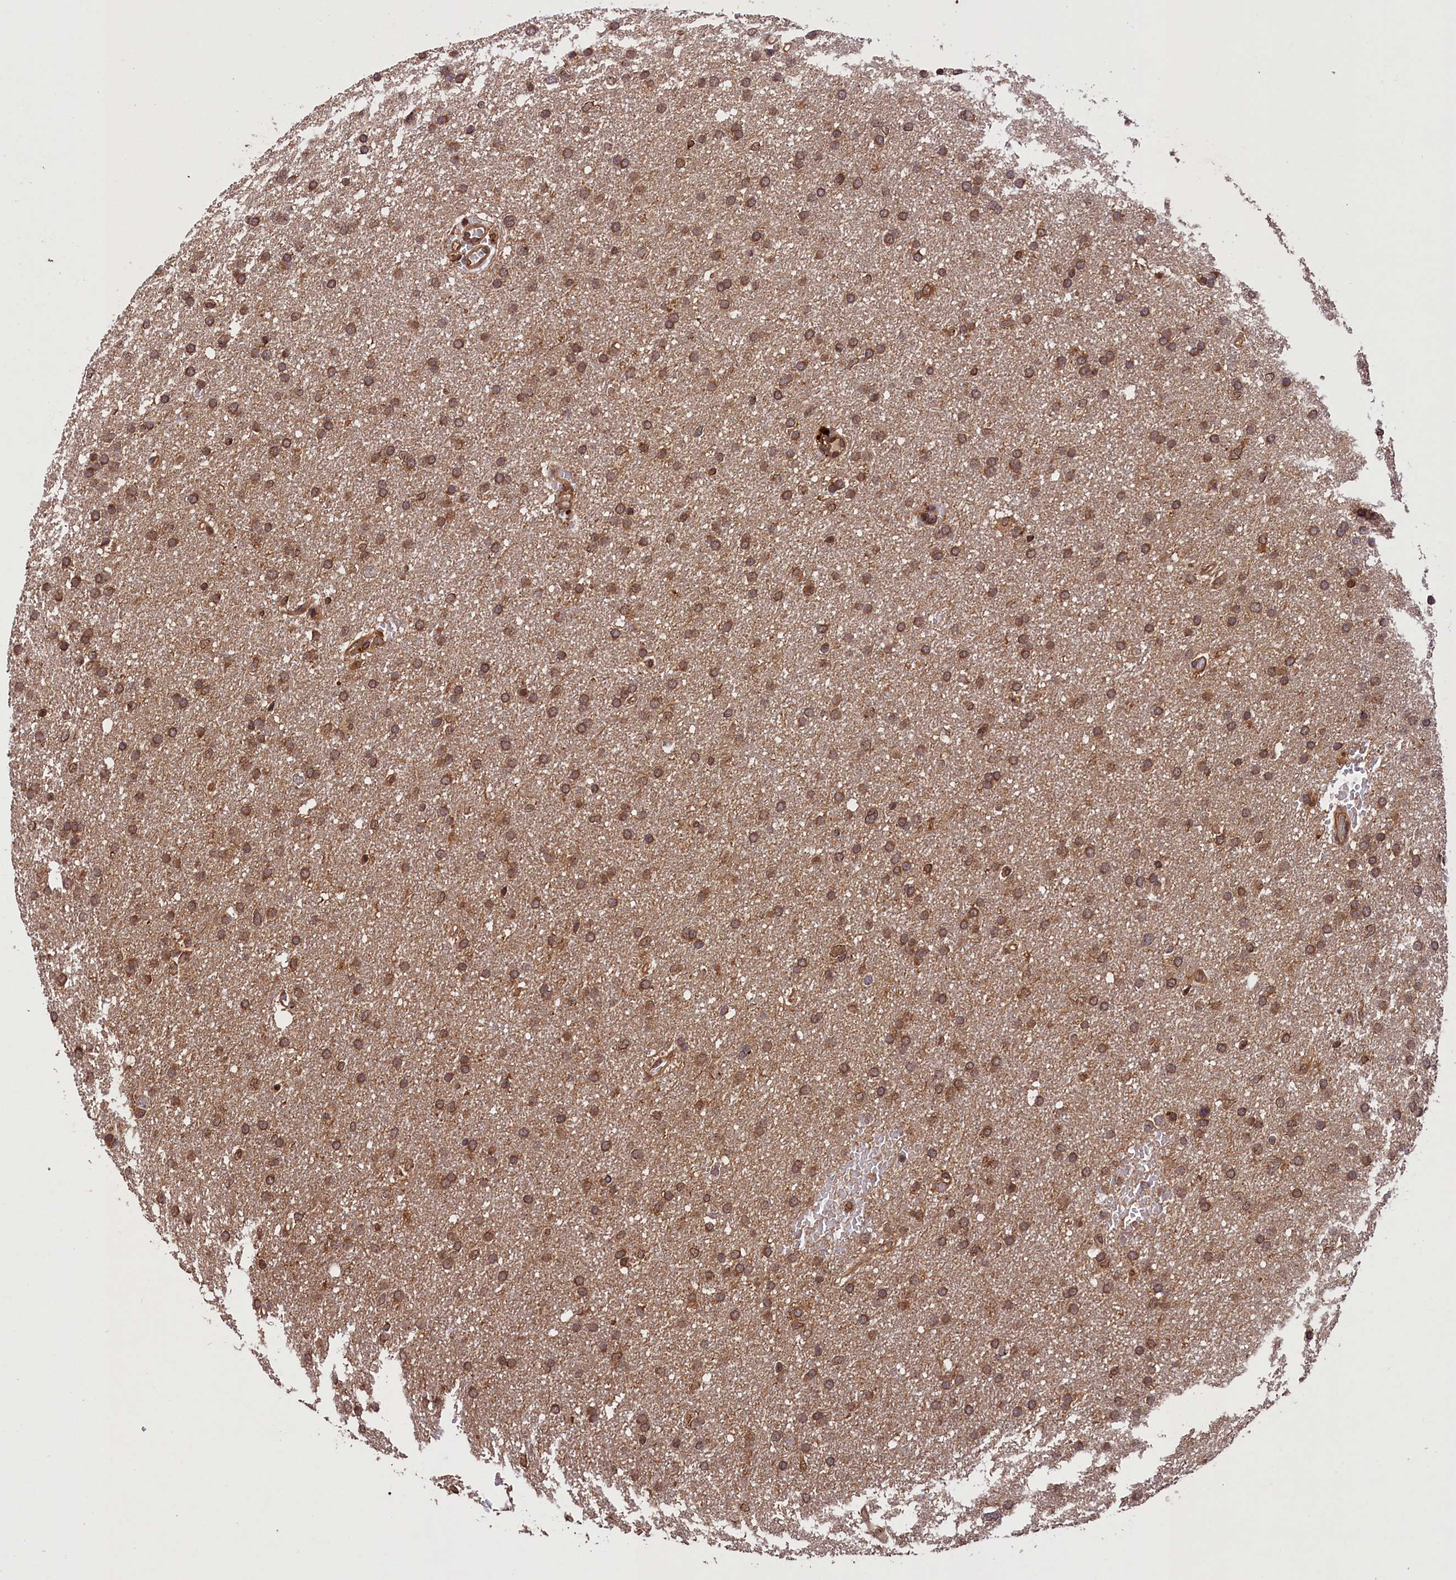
{"staining": {"intensity": "moderate", "quantity": ">75%", "location": "cytoplasmic/membranous"}, "tissue": "glioma", "cell_type": "Tumor cells", "image_type": "cancer", "snomed": [{"axis": "morphology", "description": "Glioma, malignant, High grade"}, {"axis": "topography", "description": "Cerebral cortex"}], "caption": "Immunohistochemical staining of glioma reveals moderate cytoplasmic/membranous protein positivity in about >75% of tumor cells. The staining was performed using DAB to visualize the protein expression in brown, while the nuclei were stained in blue with hematoxylin (Magnification: 20x).", "gene": "IST1", "patient": {"sex": "female", "age": 36}}